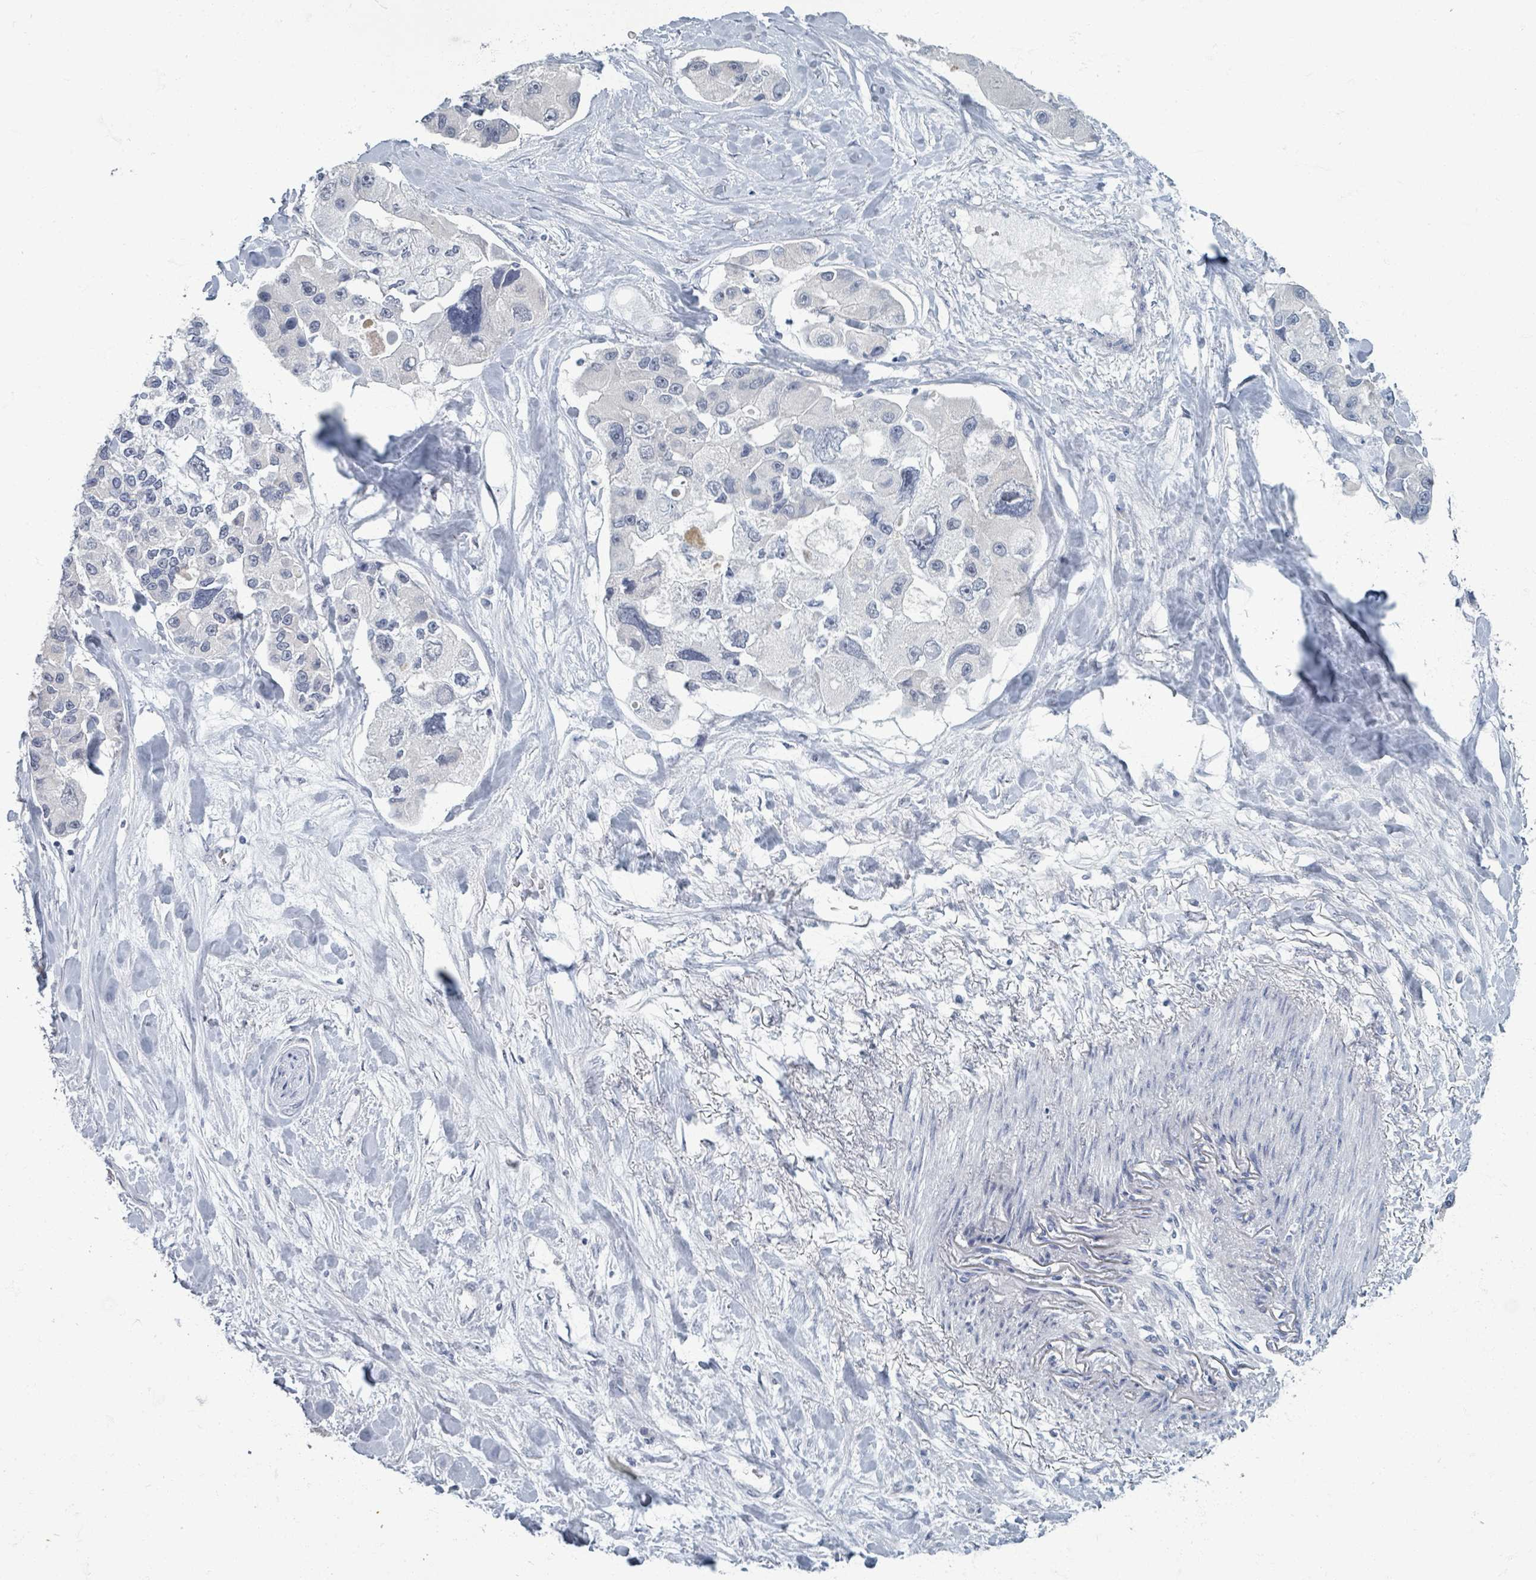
{"staining": {"intensity": "negative", "quantity": "none", "location": "none"}, "tissue": "lung cancer", "cell_type": "Tumor cells", "image_type": "cancer", "snomed": [{"axis": "morphology", "description": "Adenocarcinoma, NOS"}, {"axis": "topography", "description": "Lung"}], "caption": "High power microscopy micrograph of an immunohistochemistry (IHC) image of lung adenocarcinoma, revealing no significant positivity in tumor cells.", "gene": "WNT11", "patient": {"sex": "female", "age": 54}}